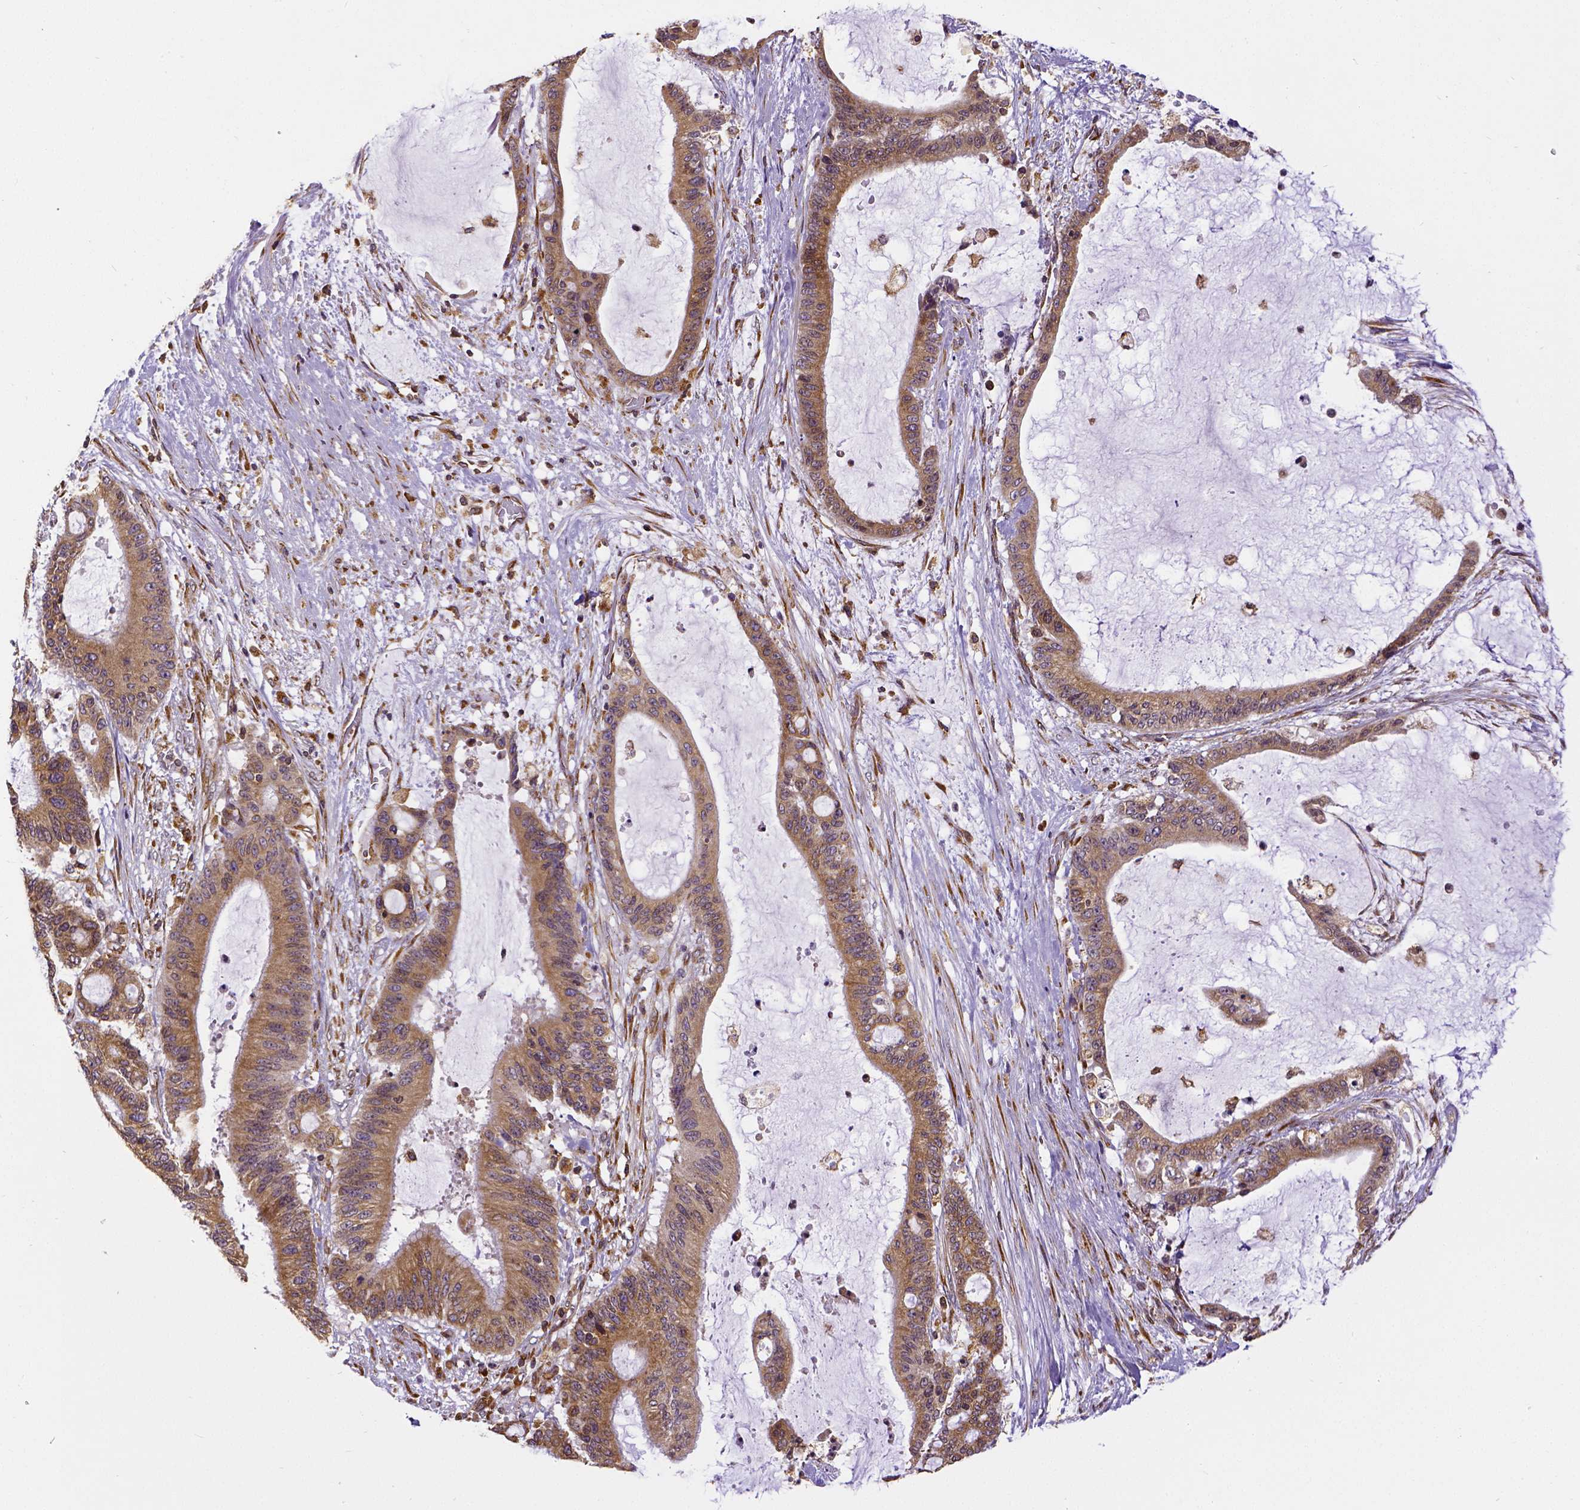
{"staining": {"intensity": "moderate", "quantity": ">75%", "location": "cytoplasmic/membranous"}, "tissue": "liver cancer", "cell_type": "Tumor cells", "image_type": "cancer", "snomed": [{"axis": "morphology", "description": "Normal tissue, NOS"}, {"axis": "morphology", "description": "Cholangiocarcinoma"}, {"axis": "topography", "description": "Liver"}, {"axis": "topography", "description": "Peripheral nerve tissue"}], "caption": "Protein staining of cholangiocarcinoma (liver) tissue shows moderate cytoplasmic/membranous positivity in approximately >75% of tumor cells.", "gene": "MTDH", "patient": {"sex": "female", "age": 73}}